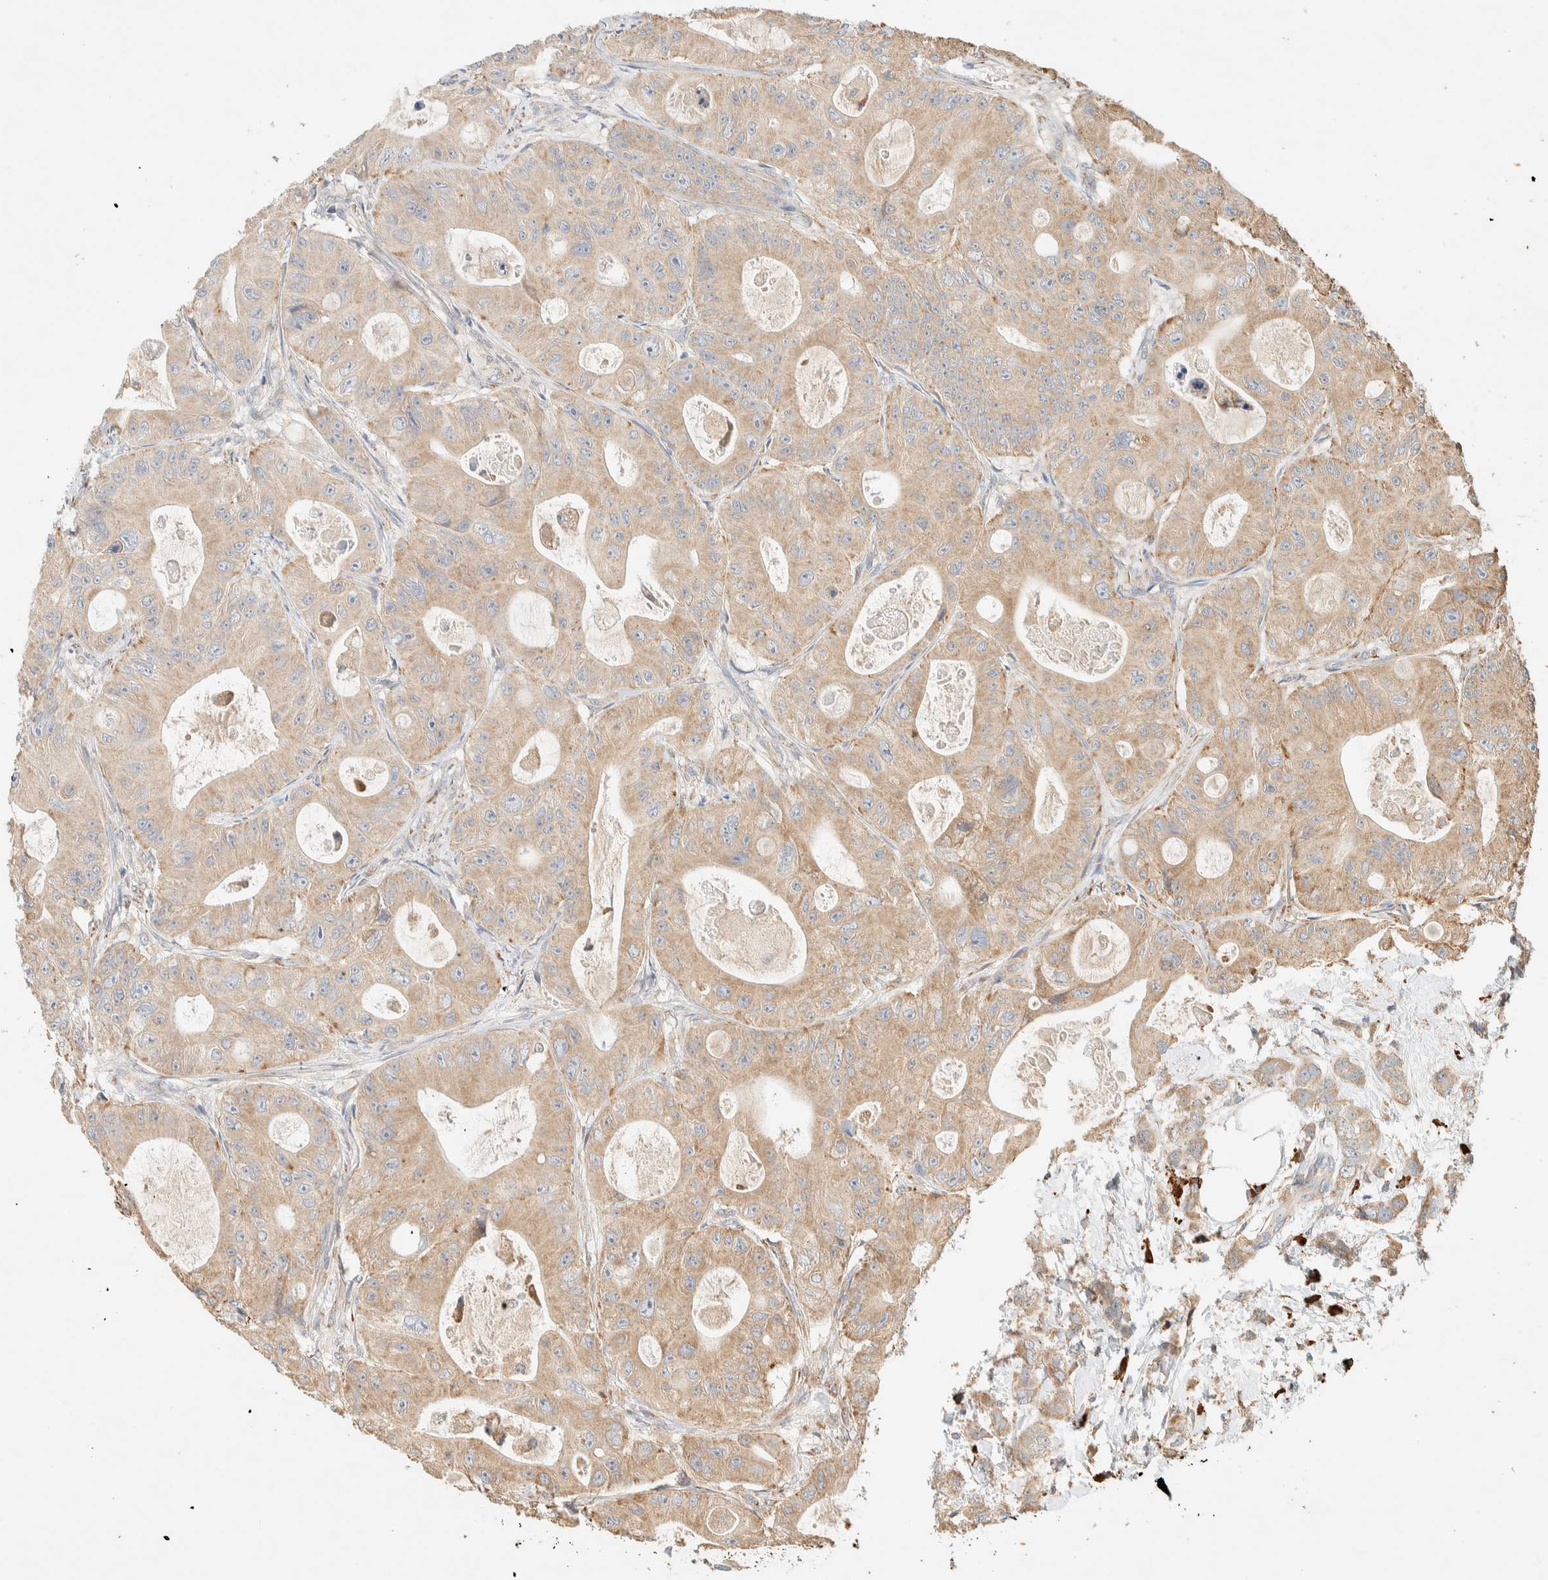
{"staining": {"intensity": "moderate", "quantity": ">75%", "location": "cytoplasmic/membranous"}, "tissue": "colorectal cancer", "cell_type": "Tumor cells", "image_type": "cancer", "snomed": [{"axis": "morphology", "description": "Adenocarcinoma, NOS"}, {"axis": "topography", "description": "Colon"}], "caption": "Immunohistochemistry of colorectal cancer (adenocarcinoma) reveals medium levels of moderate cytoplasmic/membranous positivity in approximately >75% of tumor cells.", "gene": "TTC3", "patient": {"sex": "female", "age": 46}}